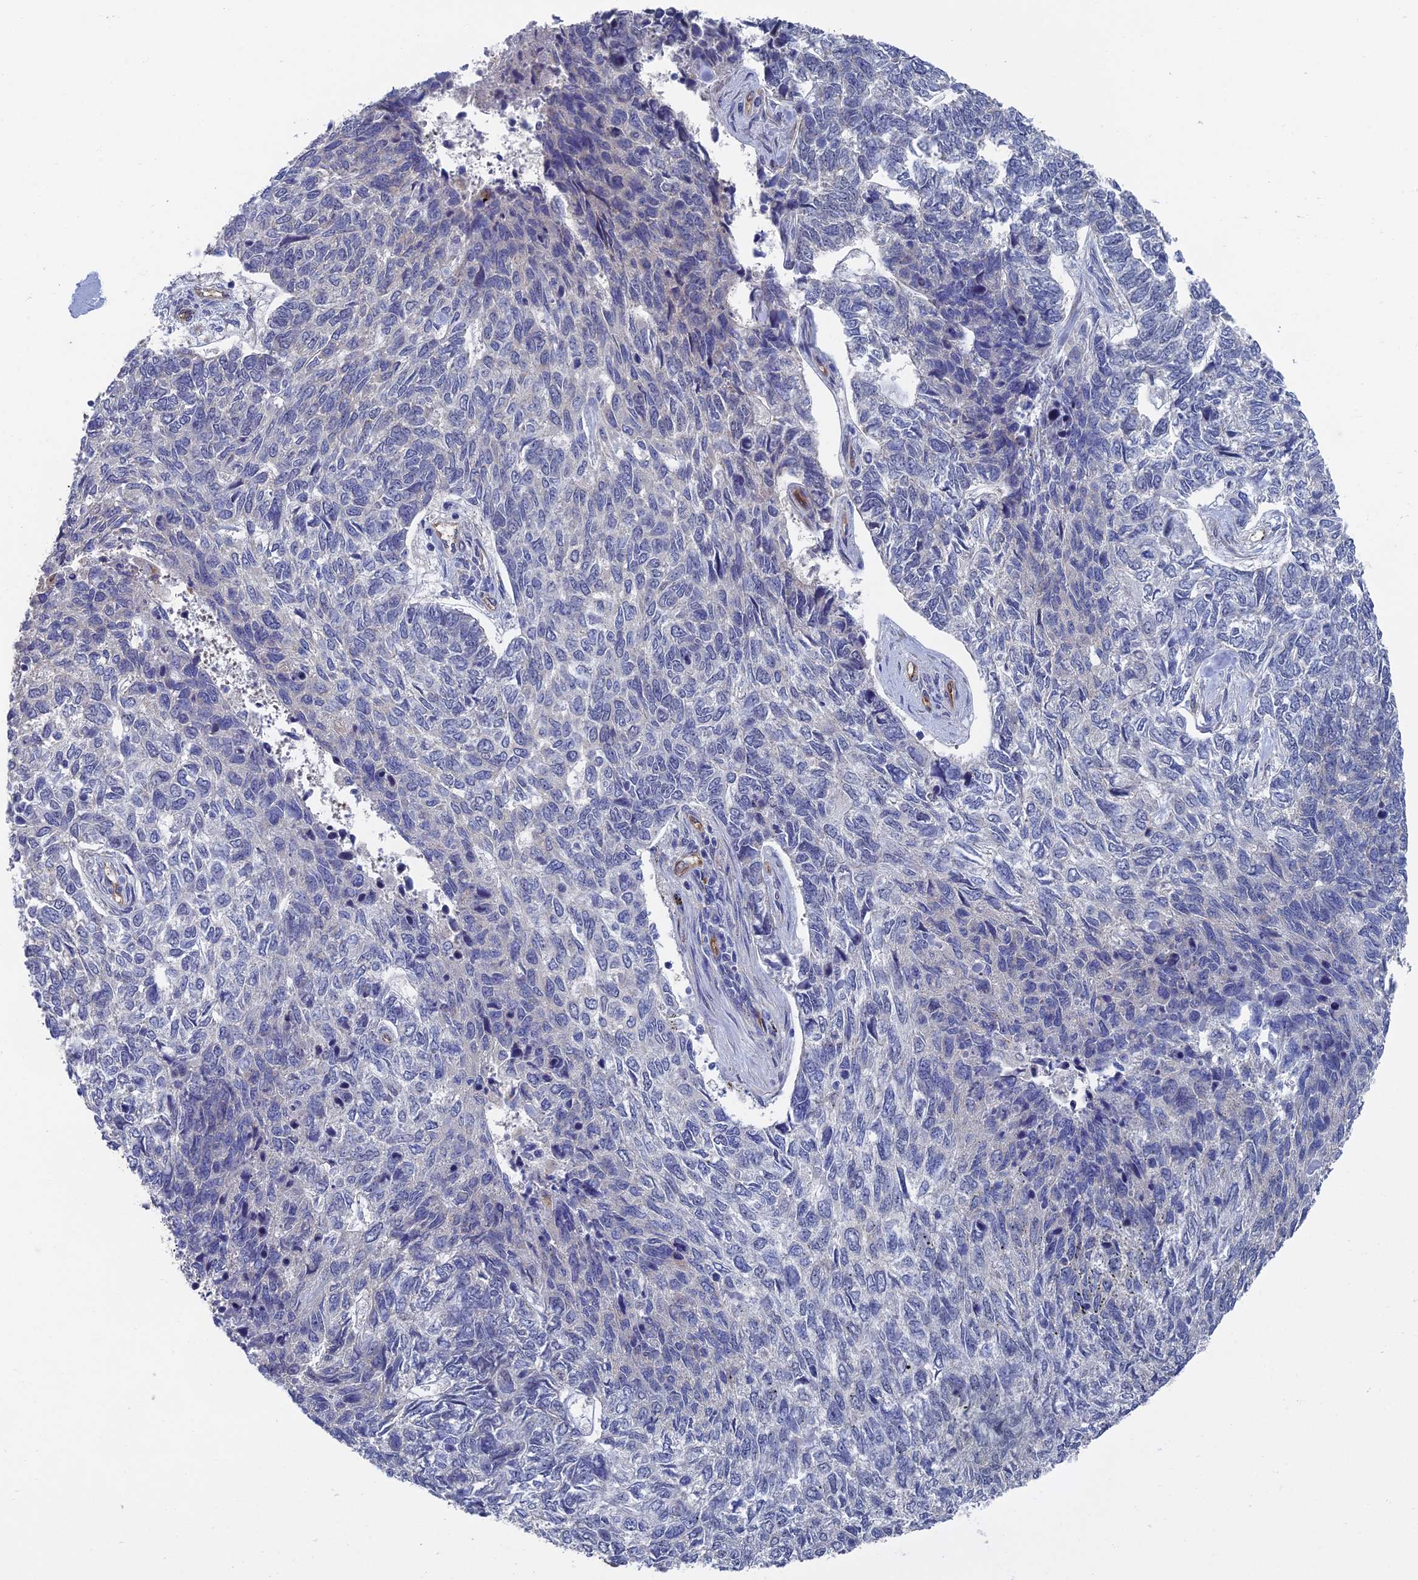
{"staining": {"intensity": "negative", "quantity": "none", "location": "none"}, "tissue": "skin cancer", "cell_type": "Tumor cells", "image_type": "cancer", "snomed": [{"axis": "morphology", "description": "Basal cell carcinoma"}, {"axis": "topography", "description": "Skin"}], "caption": "The photomicrograph demonstrates no significant expression in tumor cells of skin basal cell carcinoma.", "gene": "ARAP3", "patient": {"sex": "female", "age": 65}}